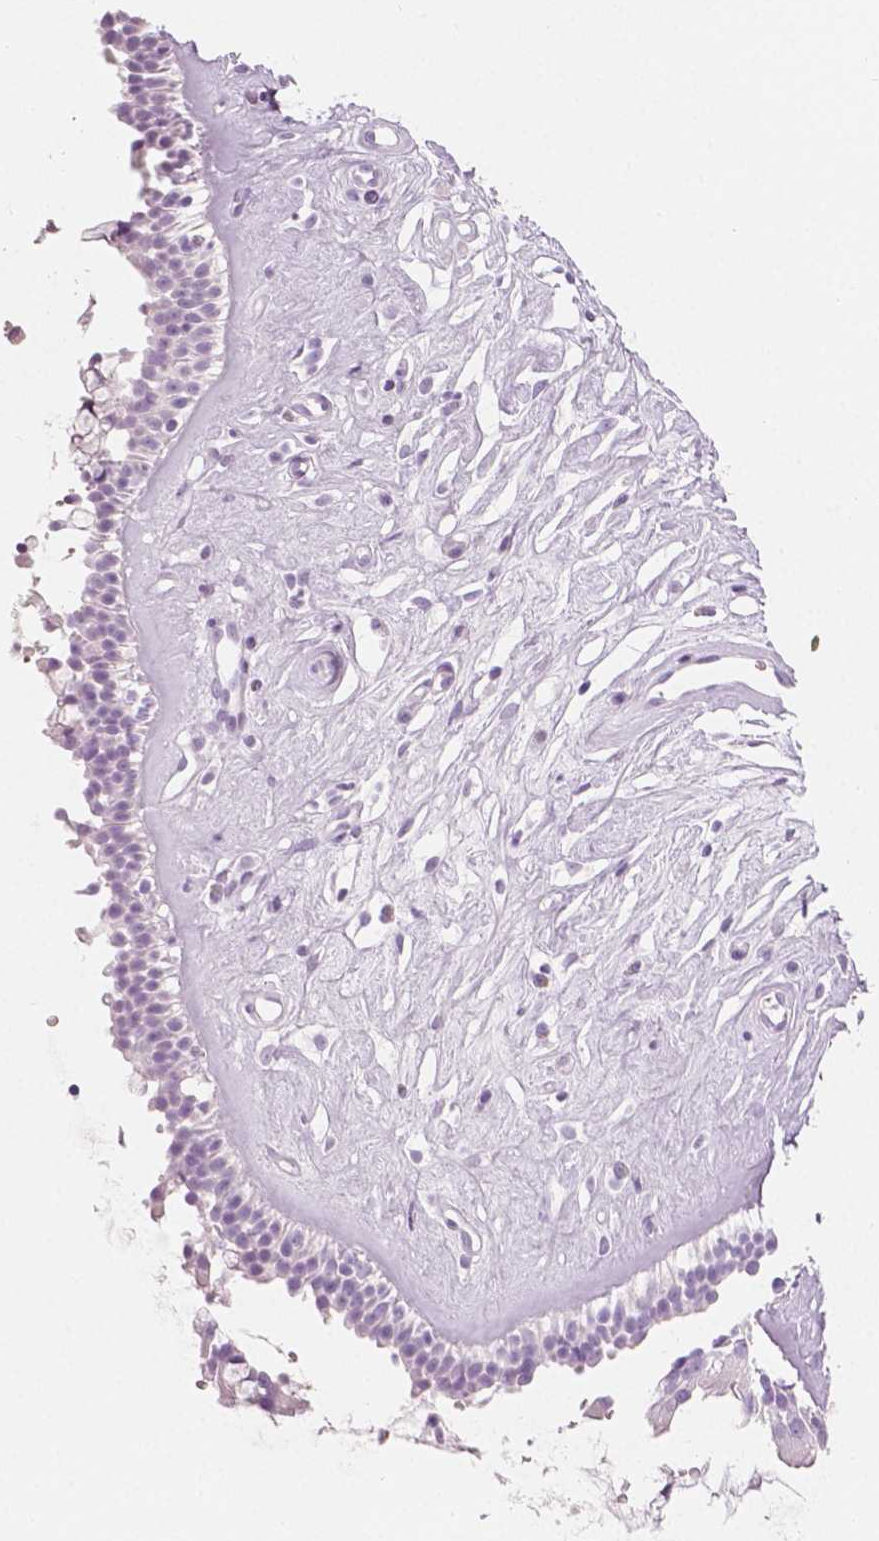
{"staining": {"intensity": "negative", "quantity": "none", "location": "none"}, "tissue": "nasopharynx", "cell_type": "Respiratory epithelial cells", "image_type": "normal", "snomed": [{"axis": "morphology", "description": "Normal tissue, NOS"}, {"axis": "topography", "description": "Nasopharynx"}], "caption": "Respiratory epithelial cells are negative for protein expression in unremarkable human nasopharynx. (DAB IHC visualized using brightfield microscopy, high magnification).", "gene": "PLIN4", "patient": {"sex": "male", "age": 32}}